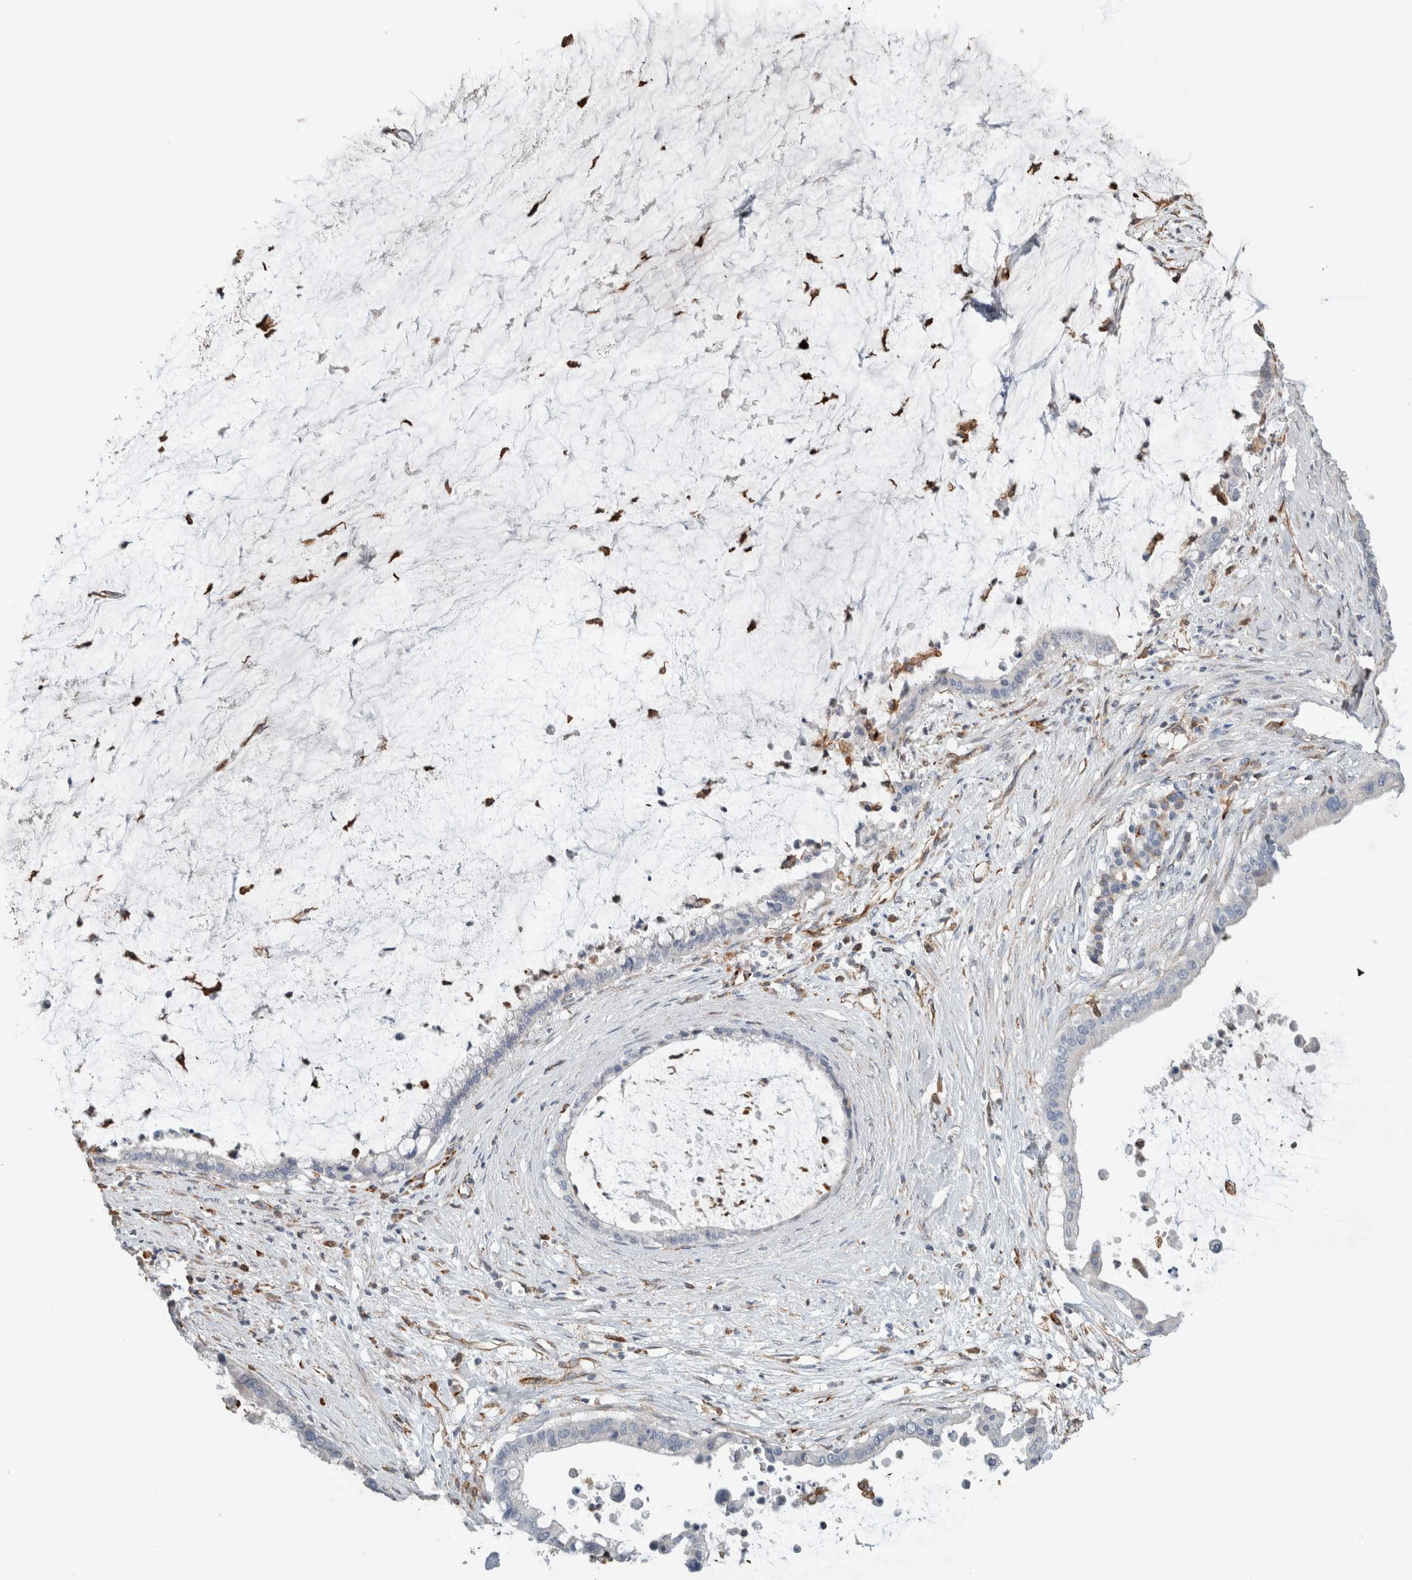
{"staining": {"intensity": "negative", "quantity": "none", "location": "none"}, "tissue": "pancreatic cancer", "cell_type": "Tumor cells", "image_type": "cancer", "snomed": [{"axis": "morphology", "description": "Adenocarcinoma, NOS"}, {"axis": "topography", "description": "Pancreas"}], "caption": "There is no significant positivity in tumor cells of adenocarcinoma (pancreatic).", "gene": "LY86", "patient": {"sex": "male", "age": 41}}